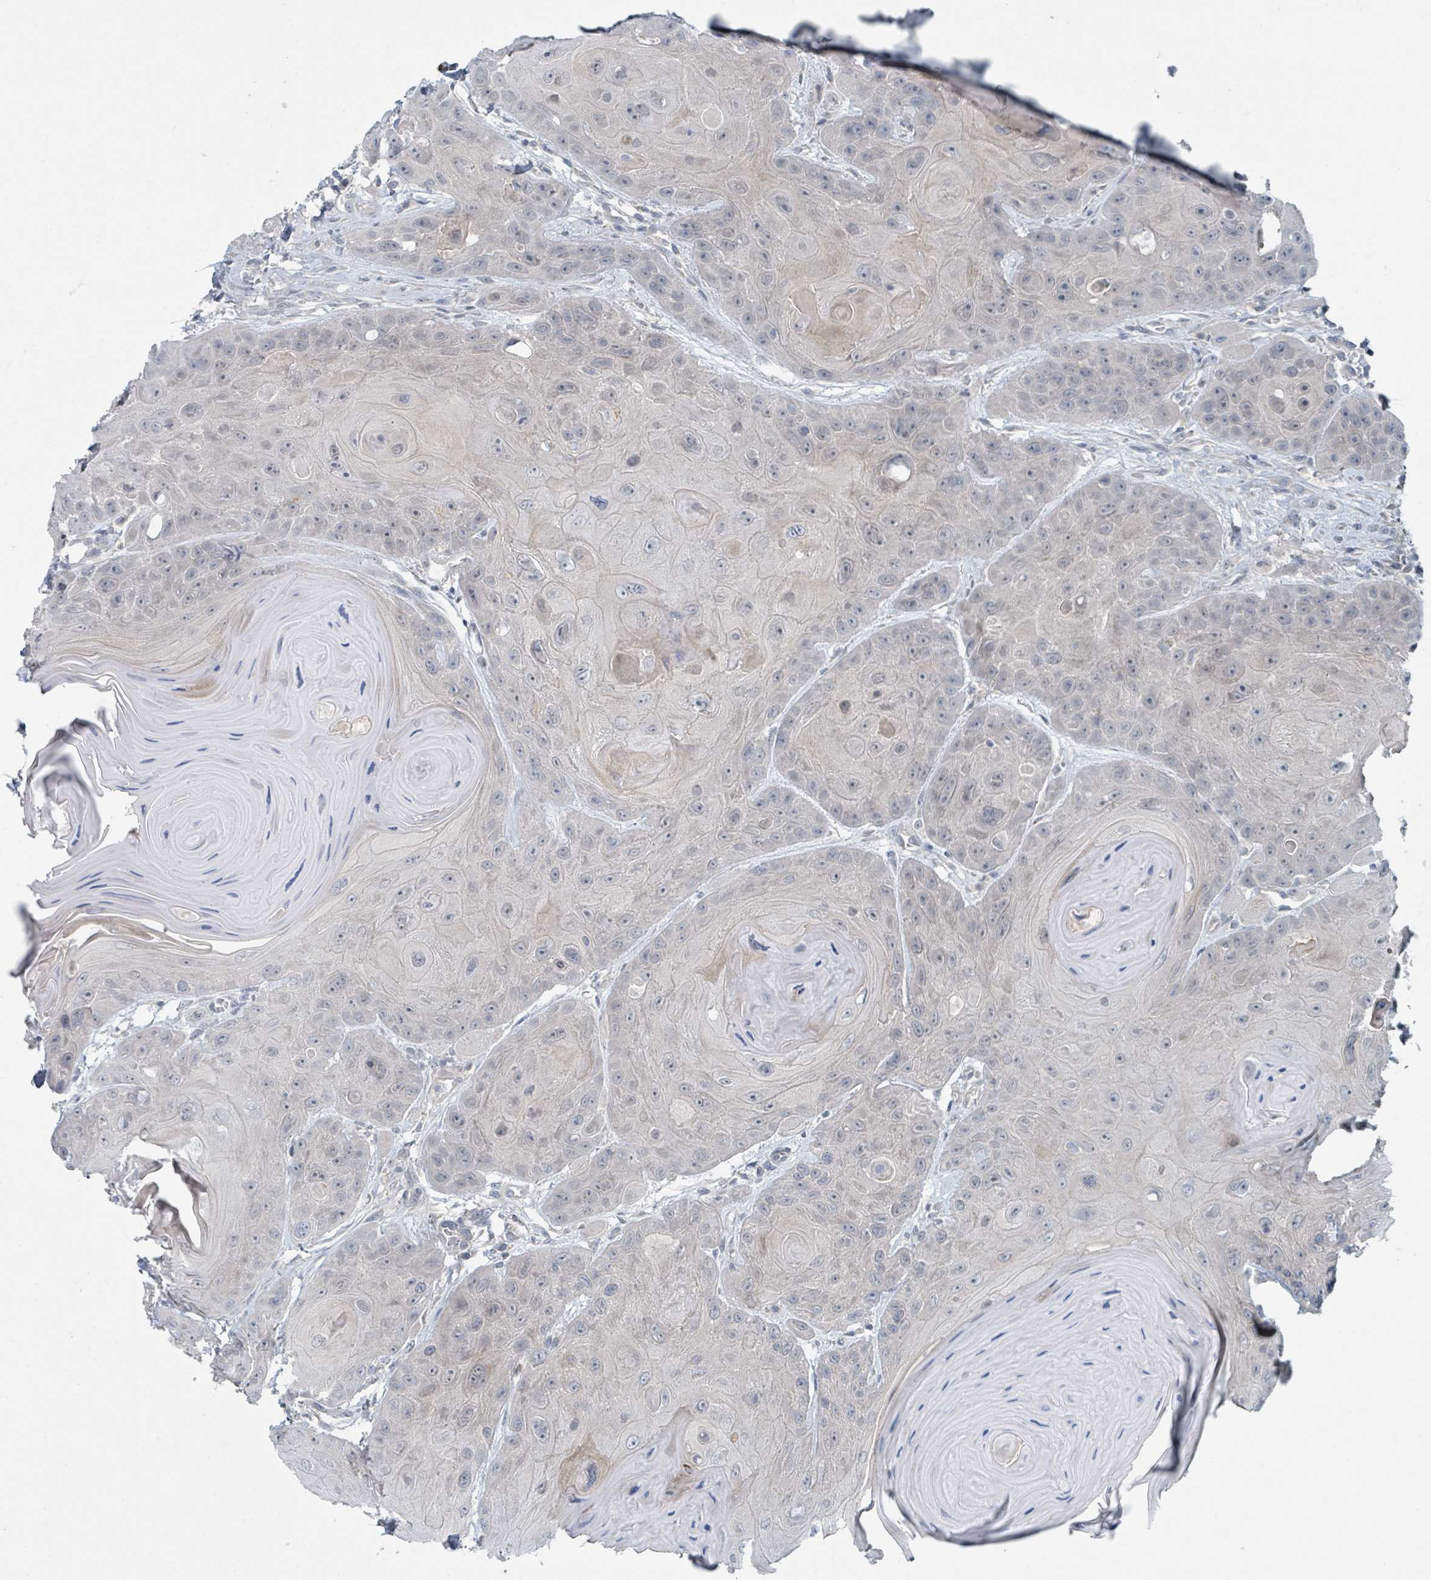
{"staining": {"intensity": "negative", "quantity": "none", "location": "none"}, "tissue": "head and neck cancer", "cell_type": "Tumor cells", "image_type": "cancer", "snomed": [{"axis": "morphology", "description": "Squamous cell carcinoma, NOS"}, {"axis": "topography", "description": "Head-Neck"}], "caption": "The immunohistochemistry photomicrograph has no significant positivity in tumor cells of head and neck squamous cell carcinoma tissue. Nuclei are stained in blue.", "gene": "ANKRD55", "patient": {"sex": "female", "age": 59}}